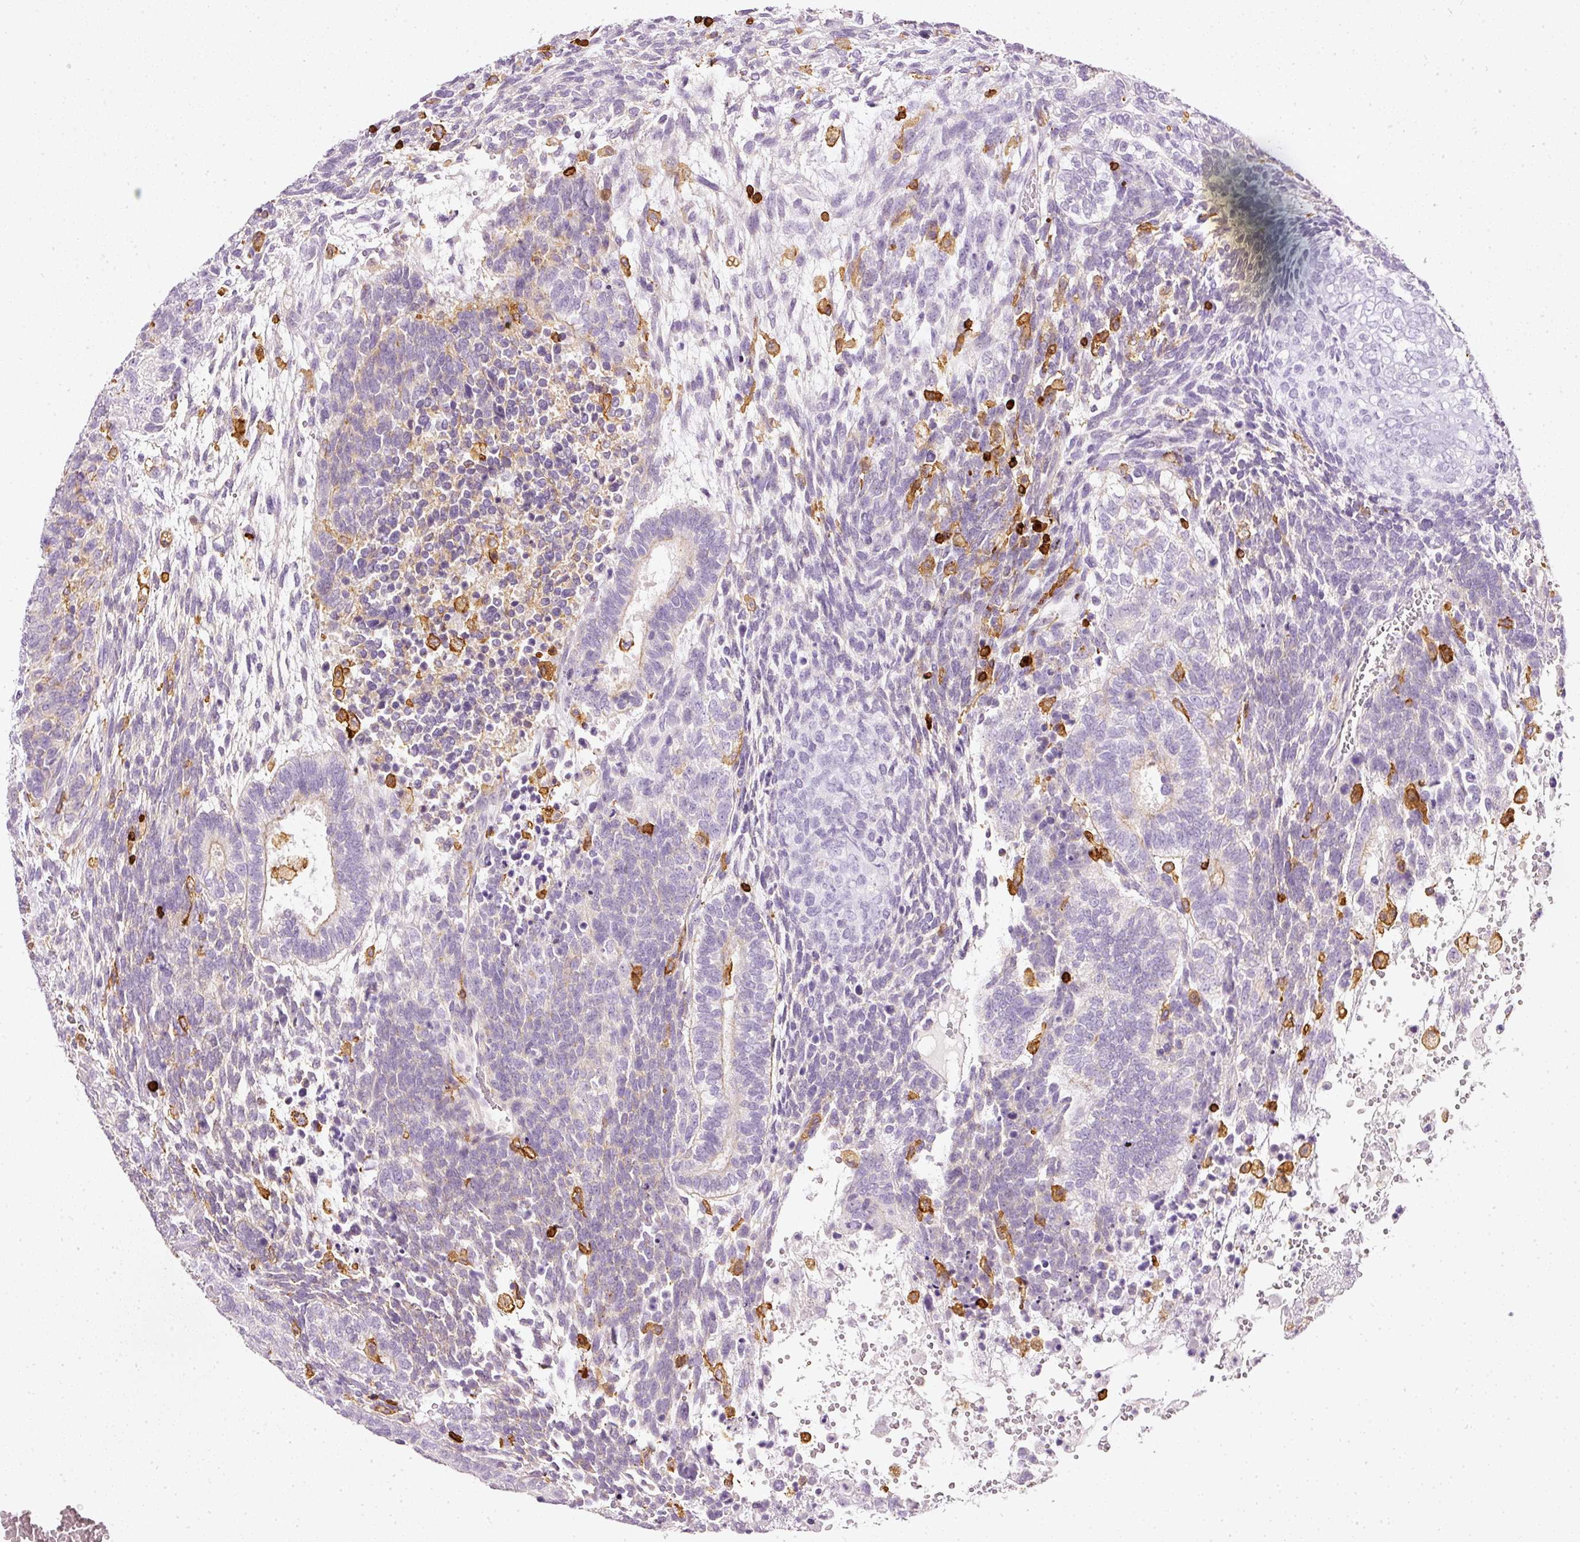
{"staining": {"intensity": "negative", "quantity": "none", "location": "none"}, "tissue": "testis cancer", "cell_type": "Tumor cells", "image_type": "cancer", "snomed": [{"axis": "morphology", "description": "Carcinoma, Embryonal, NOS"}, {"axis": "topography", "description": "Testis"}], "caption": "This is an immunohistochemistry micrograph of human embryonal carcinoma (testis). There is no expression in tumor cells.", "gene": "EVL", "patient": {"sex": "male", "age": 23}}